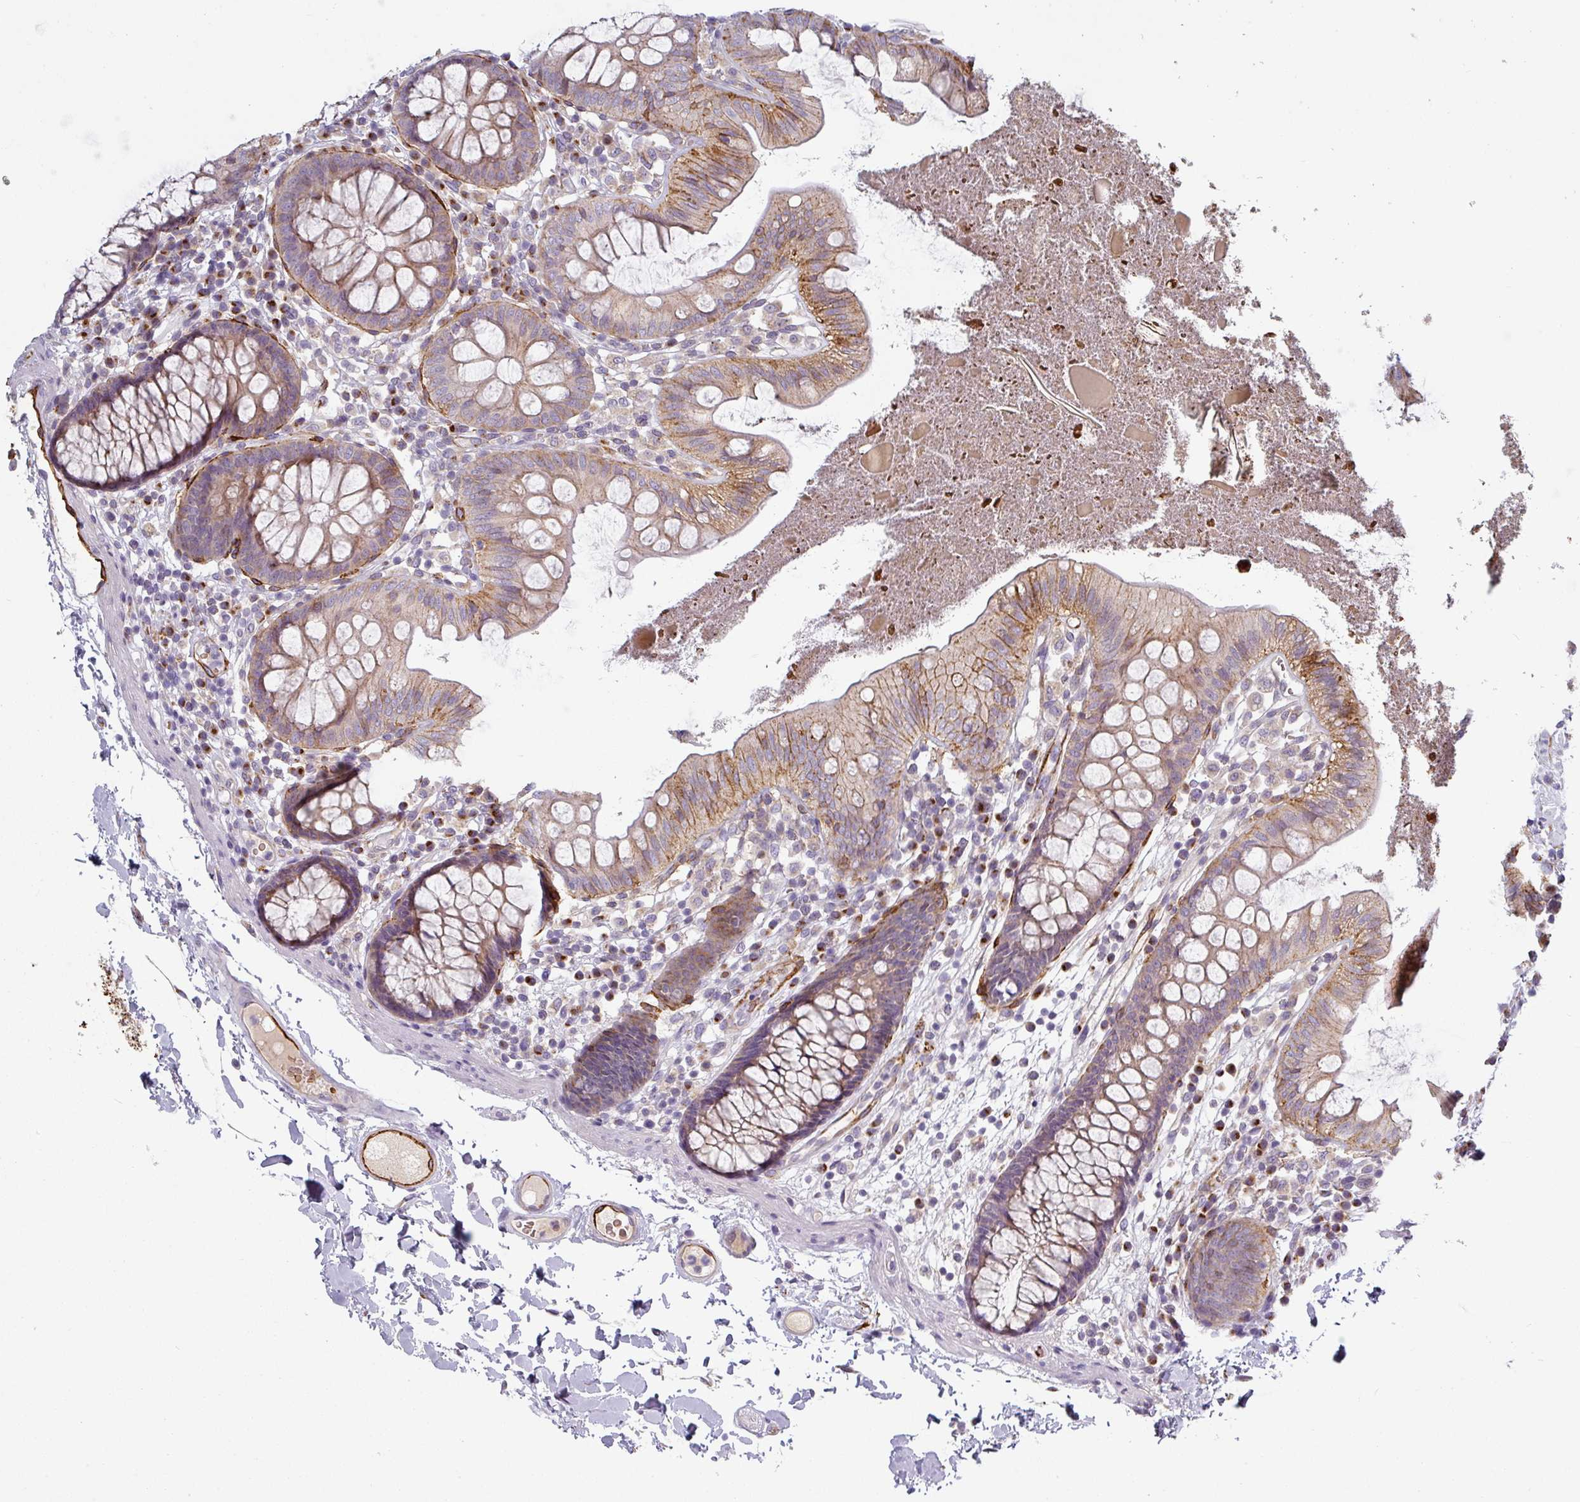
{"staining": {"intensity": "weak", "quantity": ">75%", "location": "cytoplasmic/membranous"}, "tissue": "colon", "cell_type": "Endothelial cells", "image_type": "normal", "snomed": [{"axis": "morphology", "description": "Normal tissue, NOS"}, {"axis": "topography", "description": "Colon"}], "caption": "IHC (DAB) staining of benign human colon reveals weak cytoplasmic/membranous protein expression in approximately >75% of endothelial cells. The protein of interest is stained brown, and the nuclei are stained in blue (DAB (3,3'-diaminobenzidine) IHC with brightfield microscopy, high magnification).", "gene": "PRODH2", "patient": {"sex": "male", "age": 84}}